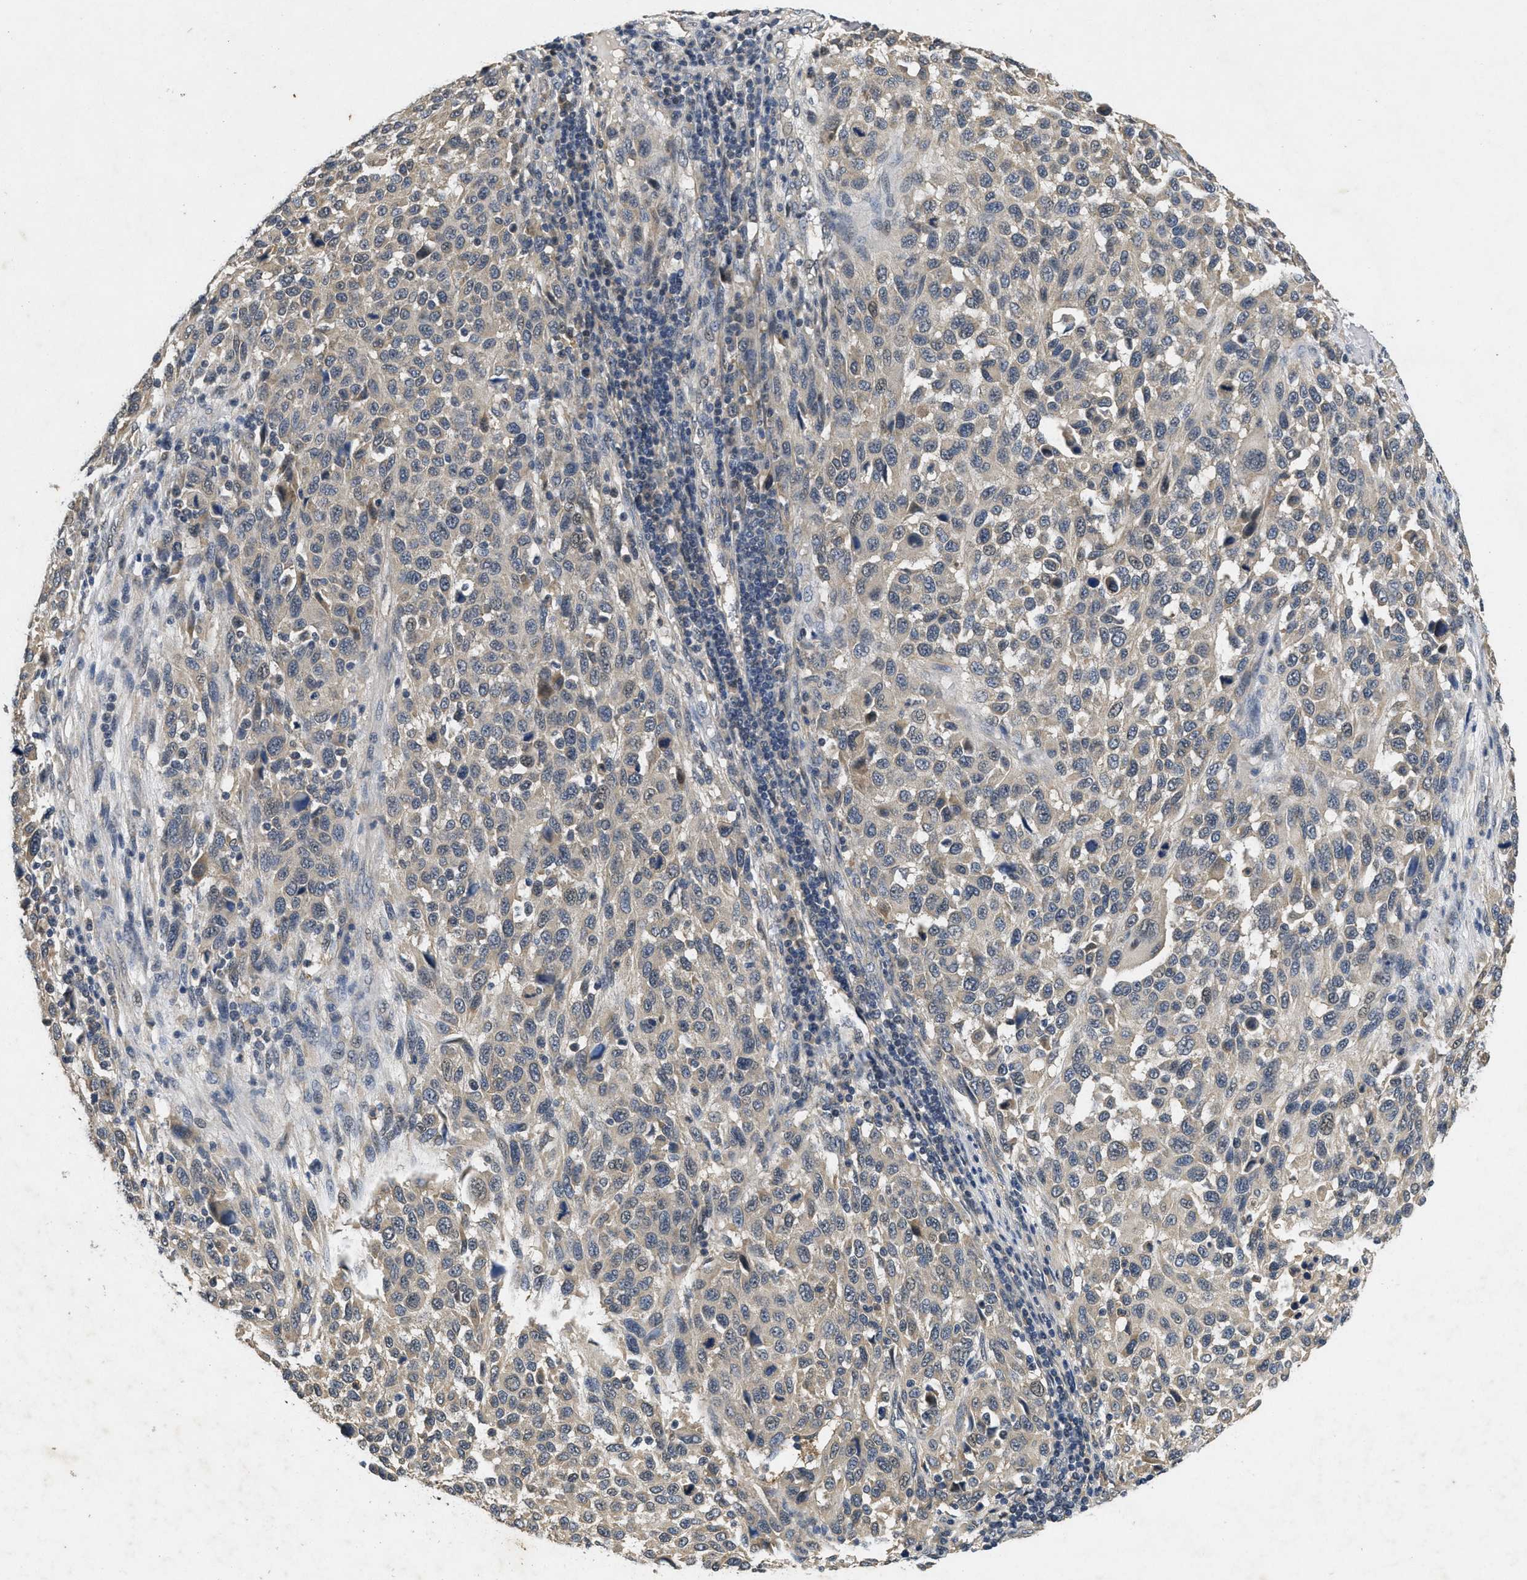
{"staining": {"intensity": "negative", "quantity": "none", "location": "none"}, "tissue": "melanoma", "cell_type": "Tumor cells", "image_type": "cancer", "snomed": [{"axis": "morphology", "description": "Malignant melanoma, Metastatic site"}, {"axis": "topography", "description": "Lymph node"}], "caption": "Tumor cells show no significant positivity in melanoma.", "gene": "PAPOLG", "patient": {"sex": "male", "age": 61}}